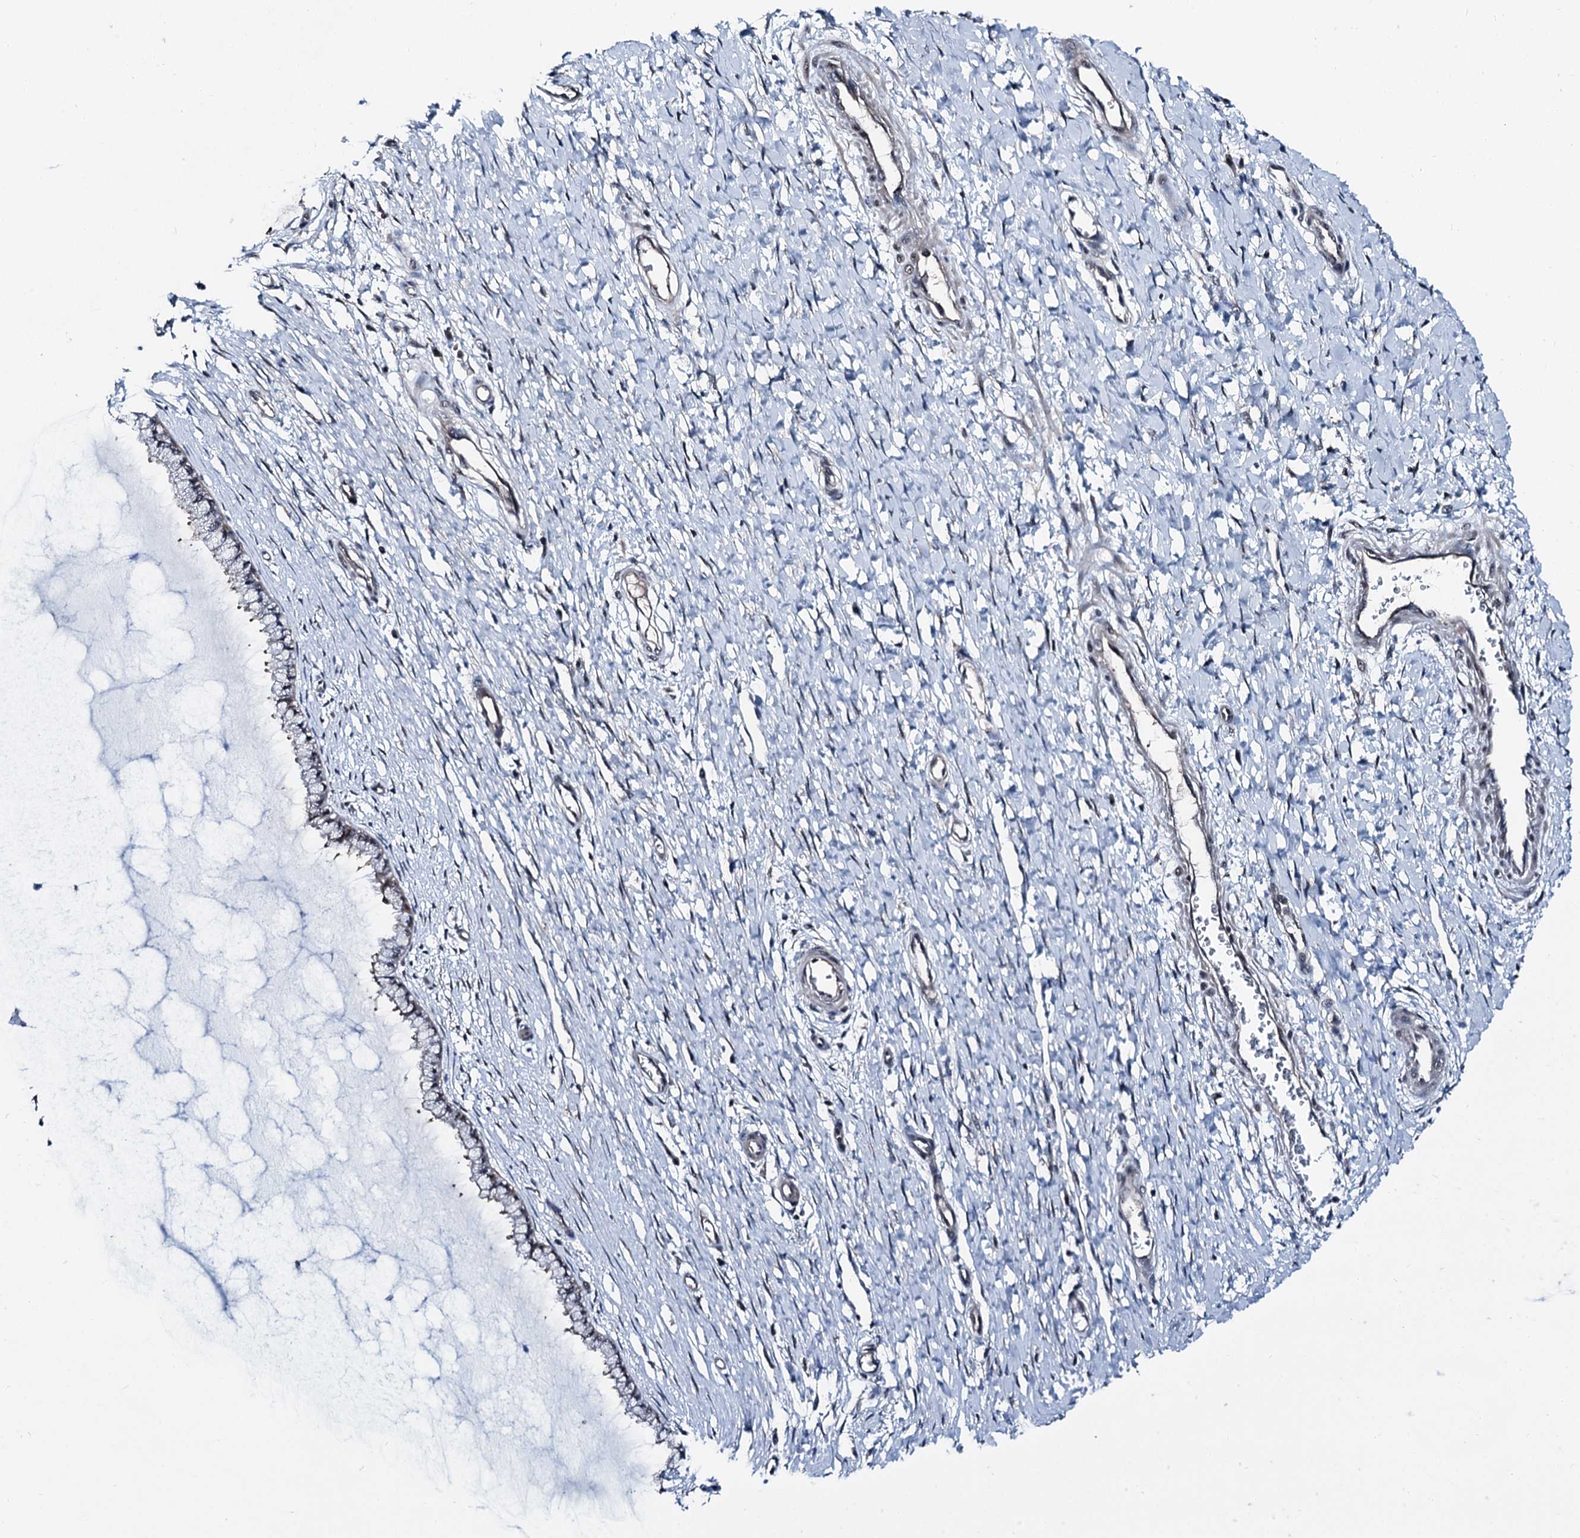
{"staining": {"intensity": "moderate", "quantity": "<25%", "location": "cytoplasmic/membranous"}, "tissue": "cervix", "cell_type": "Glandular cells", "image_type": "normal", "snomed": [{"axis": "morphology", "description": "Normal tissue, NOS"}, {"axis": "topography", "description": "Cervix"}], "caption": "An image of cervix stained for a protein shows moderate cytoplasmic/membranous brown staining in glandular cells.", "gene": "PSMD13", "patient": {"sex": "female", "age": 55}}